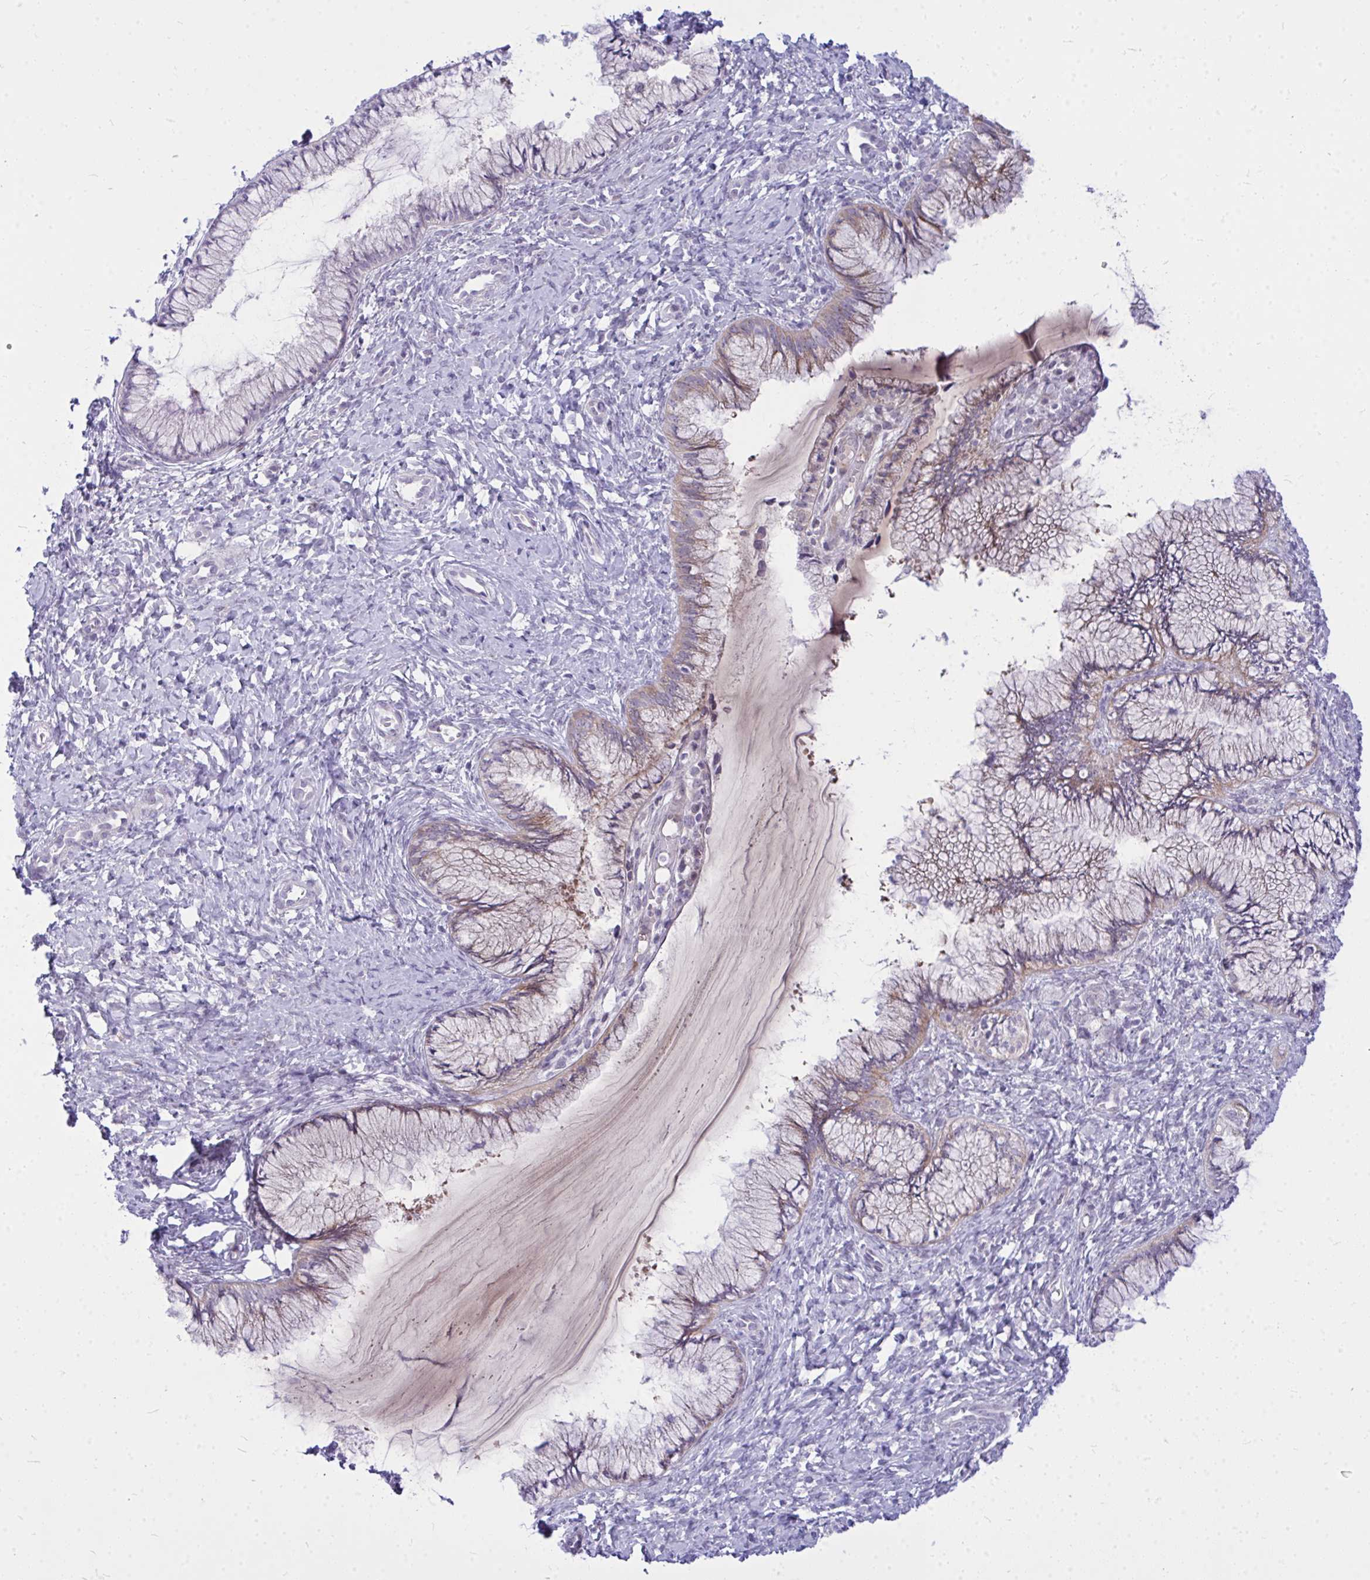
{"staining": {"intensity": "weak", "quantity": "25%-75%", "location": "cytoplasmic/membranous"}, "tissue": "cervix", "cell_type": "Glandular cells", "image_type": "normal", "snomed": [{"axis": "morphology", "description": "Normal tissue, NOS"}, {"axis": "topography", "description": "Cervix"}], "caption": "Immunohistochemical staining of unremarkable human cervix reveals low levels of weak cytoplasmic/membranous expression in approximately 25%-75% of glandular cells.", "gene": "ZSCAN25", "patient": {"sex": "female", "age": 37}}